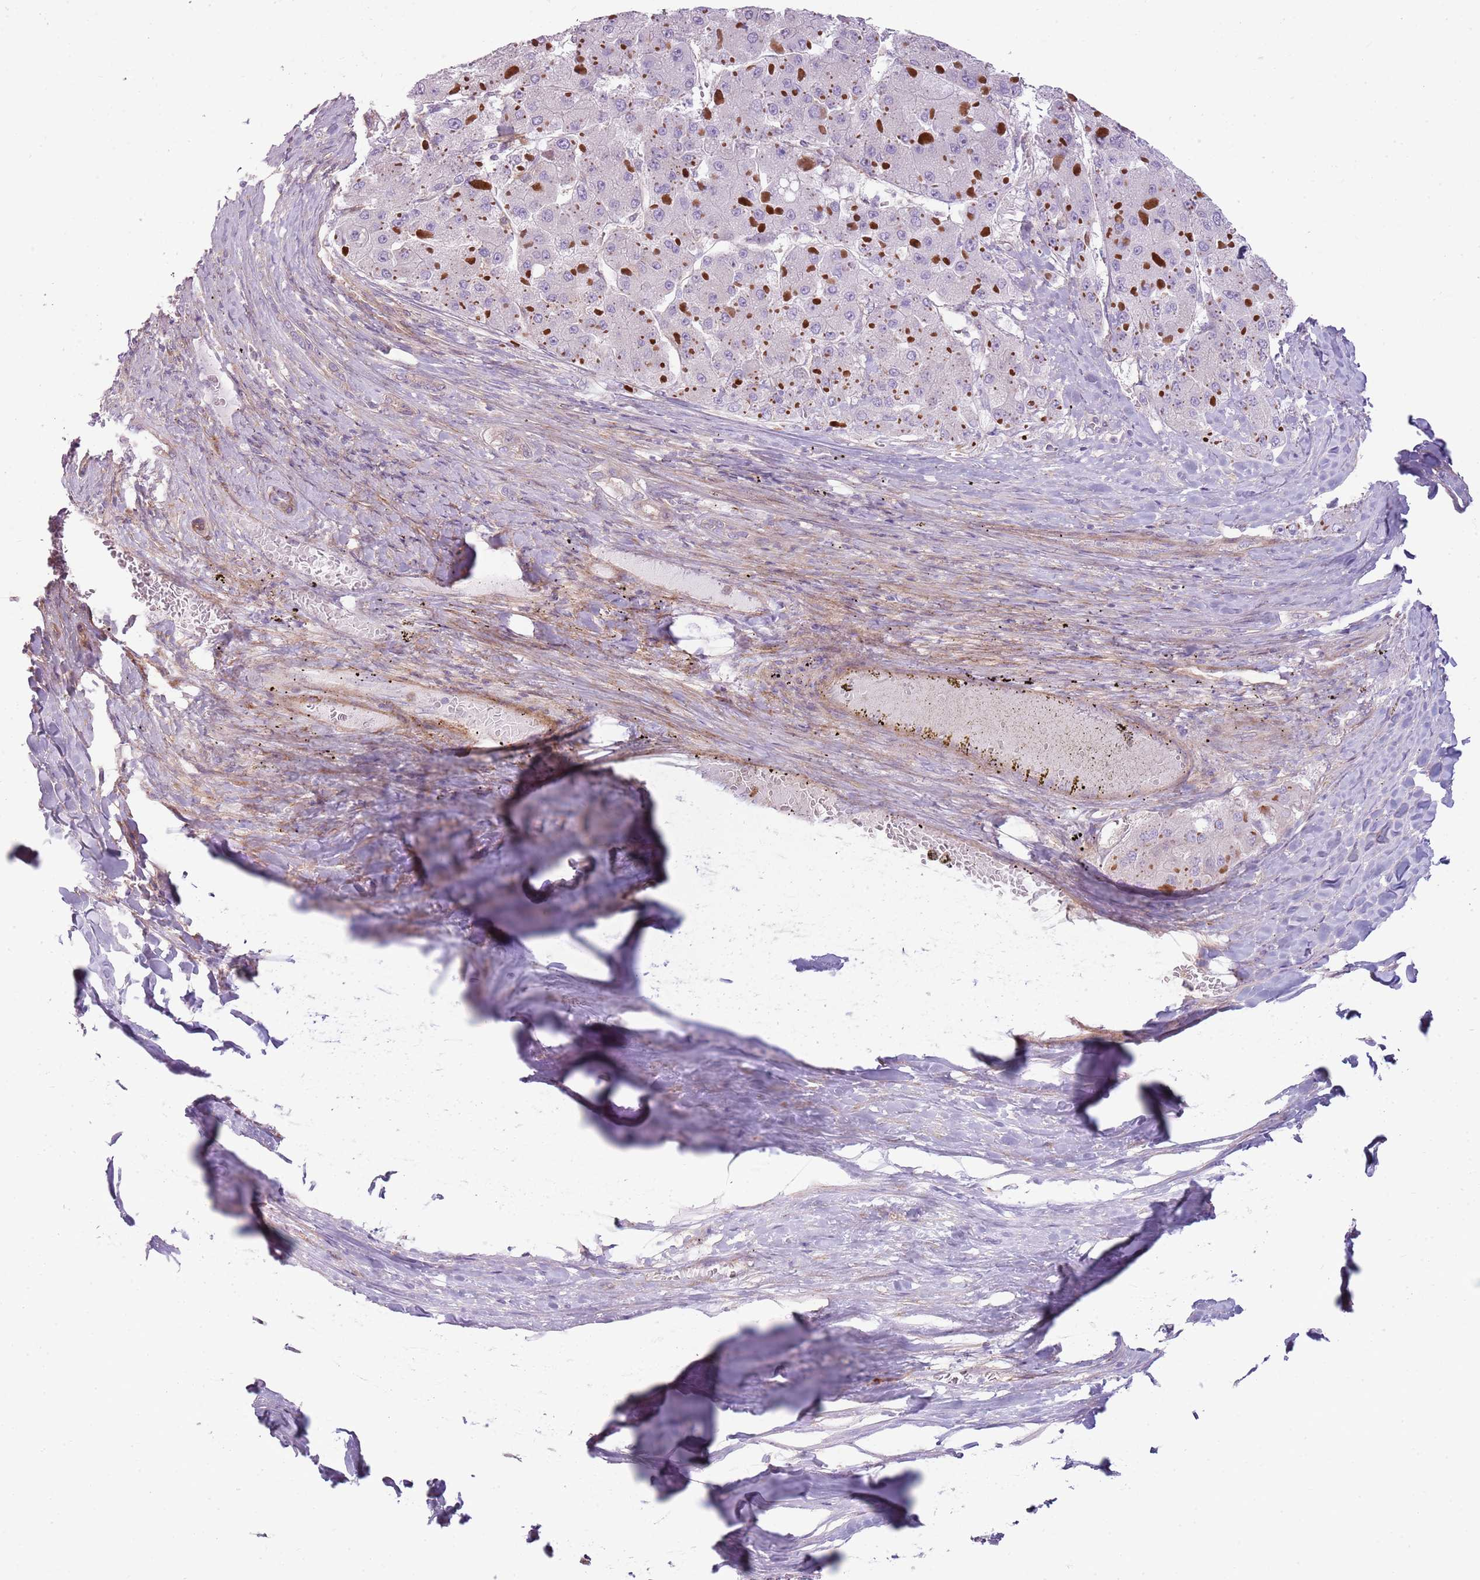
{"staining": {"intensity": "negative", "quantity": "none", "location": "none"}, "tissue": "liver cancer", "cell_type": "Tumor cells", "image_type": "cancer", "snomed": [{"axis": "morphology", "description": "Carcinoma, Hepatocellular, NOS"}, {"axis": "topography", "description": "Liver"}], "caption": "Liver hepatocellular carcinoma stained for a protein using immunohistochemistry displays no expression tumor cells.", "gene": "SNX1", "patient": {"sex": "female", "age": 73}}